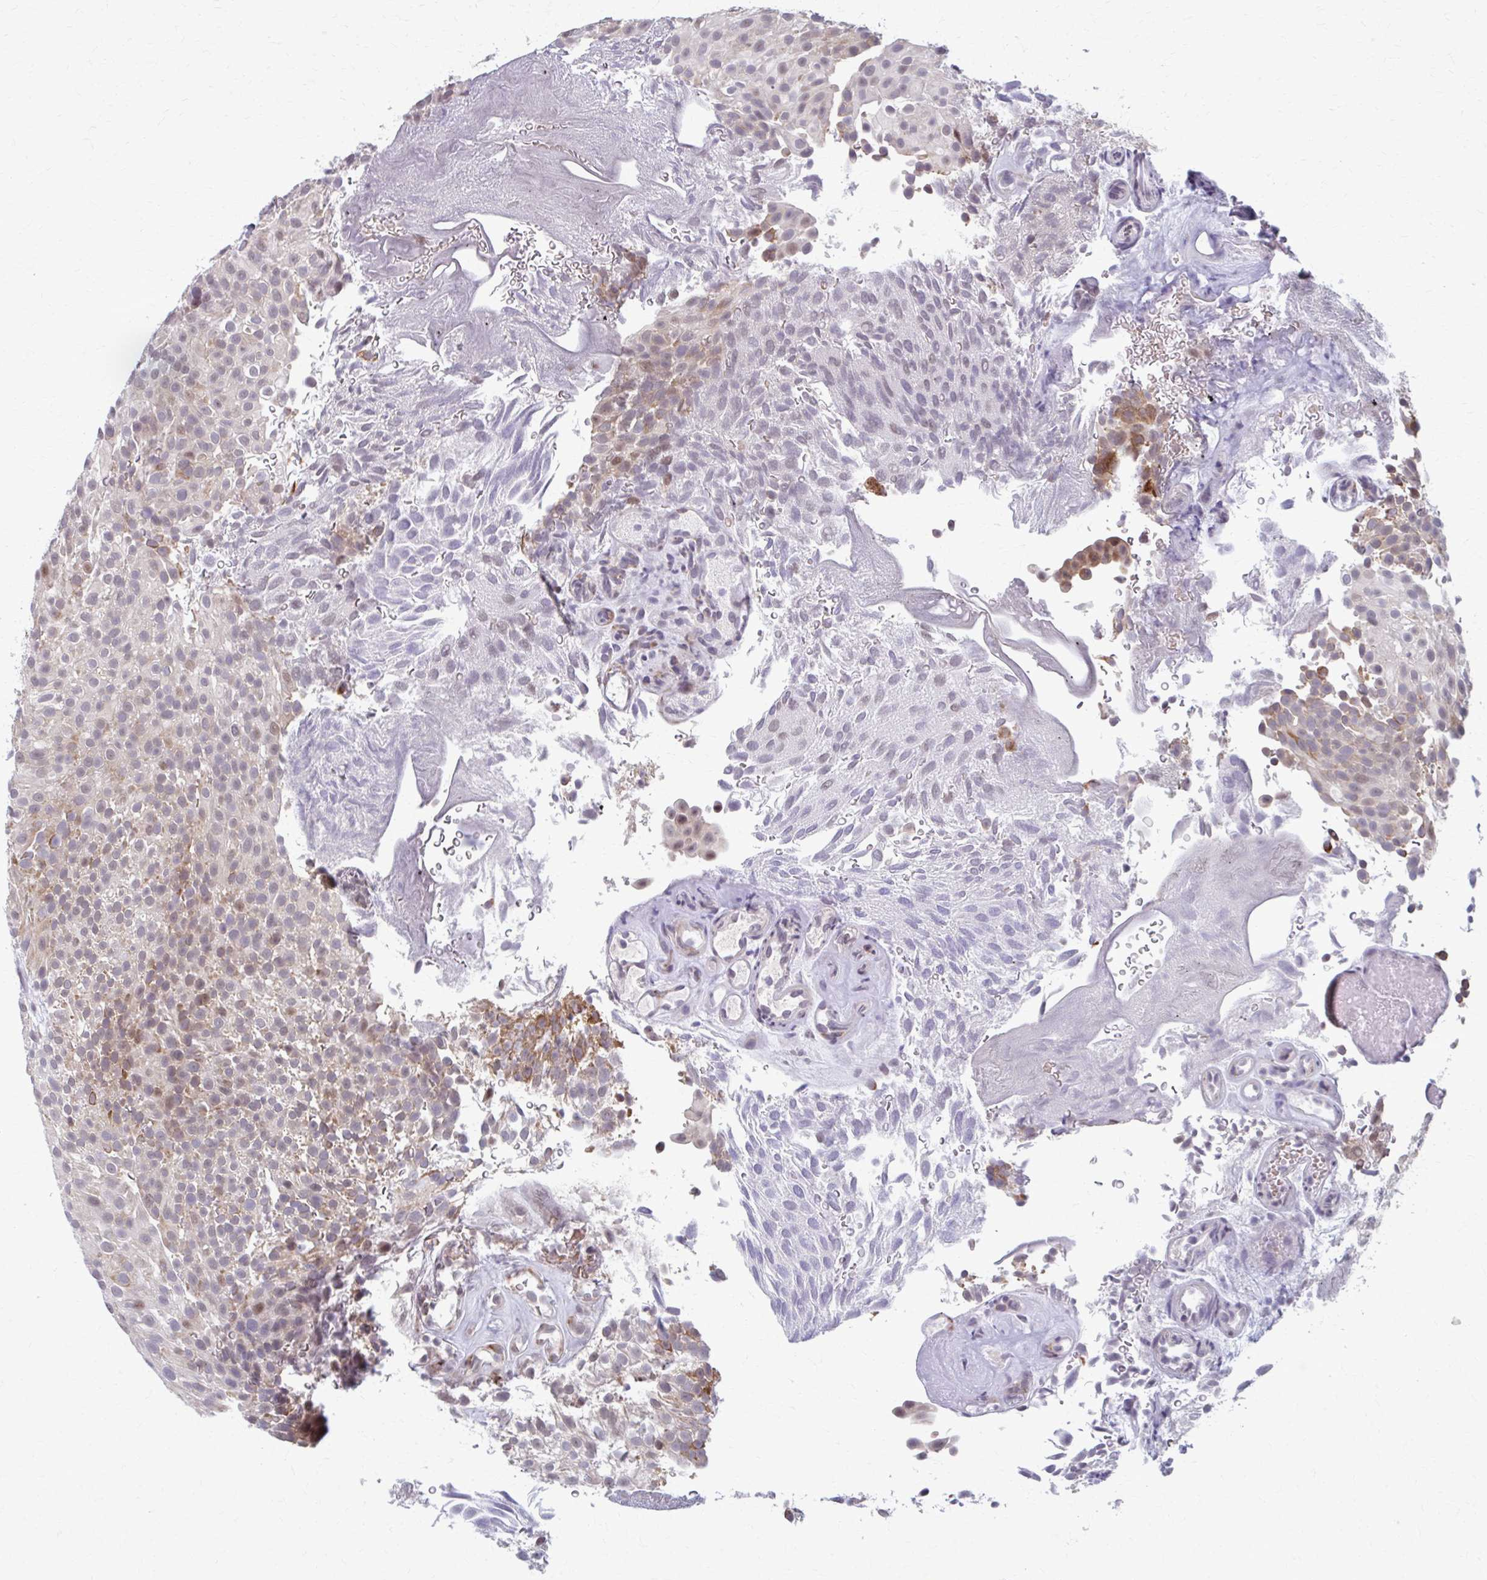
{"staining": {"intensity": "weak", "quantity": "25%-75%", "location": "cytoplasmic/membranous,nuclear"}, "tissue": "urothelial cancer", "cell_type": "Tumor cells", "image_type": "cancer", "snomed": [{"axis": "morphology", "description": "Urothelial carcinoma, Low grade"}, {"axis": "topography", "description": "Urinary bladder"}], "caption": "About 25%-75% of tumor cells in human low-grade urothelial carcinoma display weak cytoplasmic/membranous and nuclear protein expression as visualized by brown immunohistochemical staining.", "gene": "SETBP1", "patient": {"sex": "male", "age": 78}}